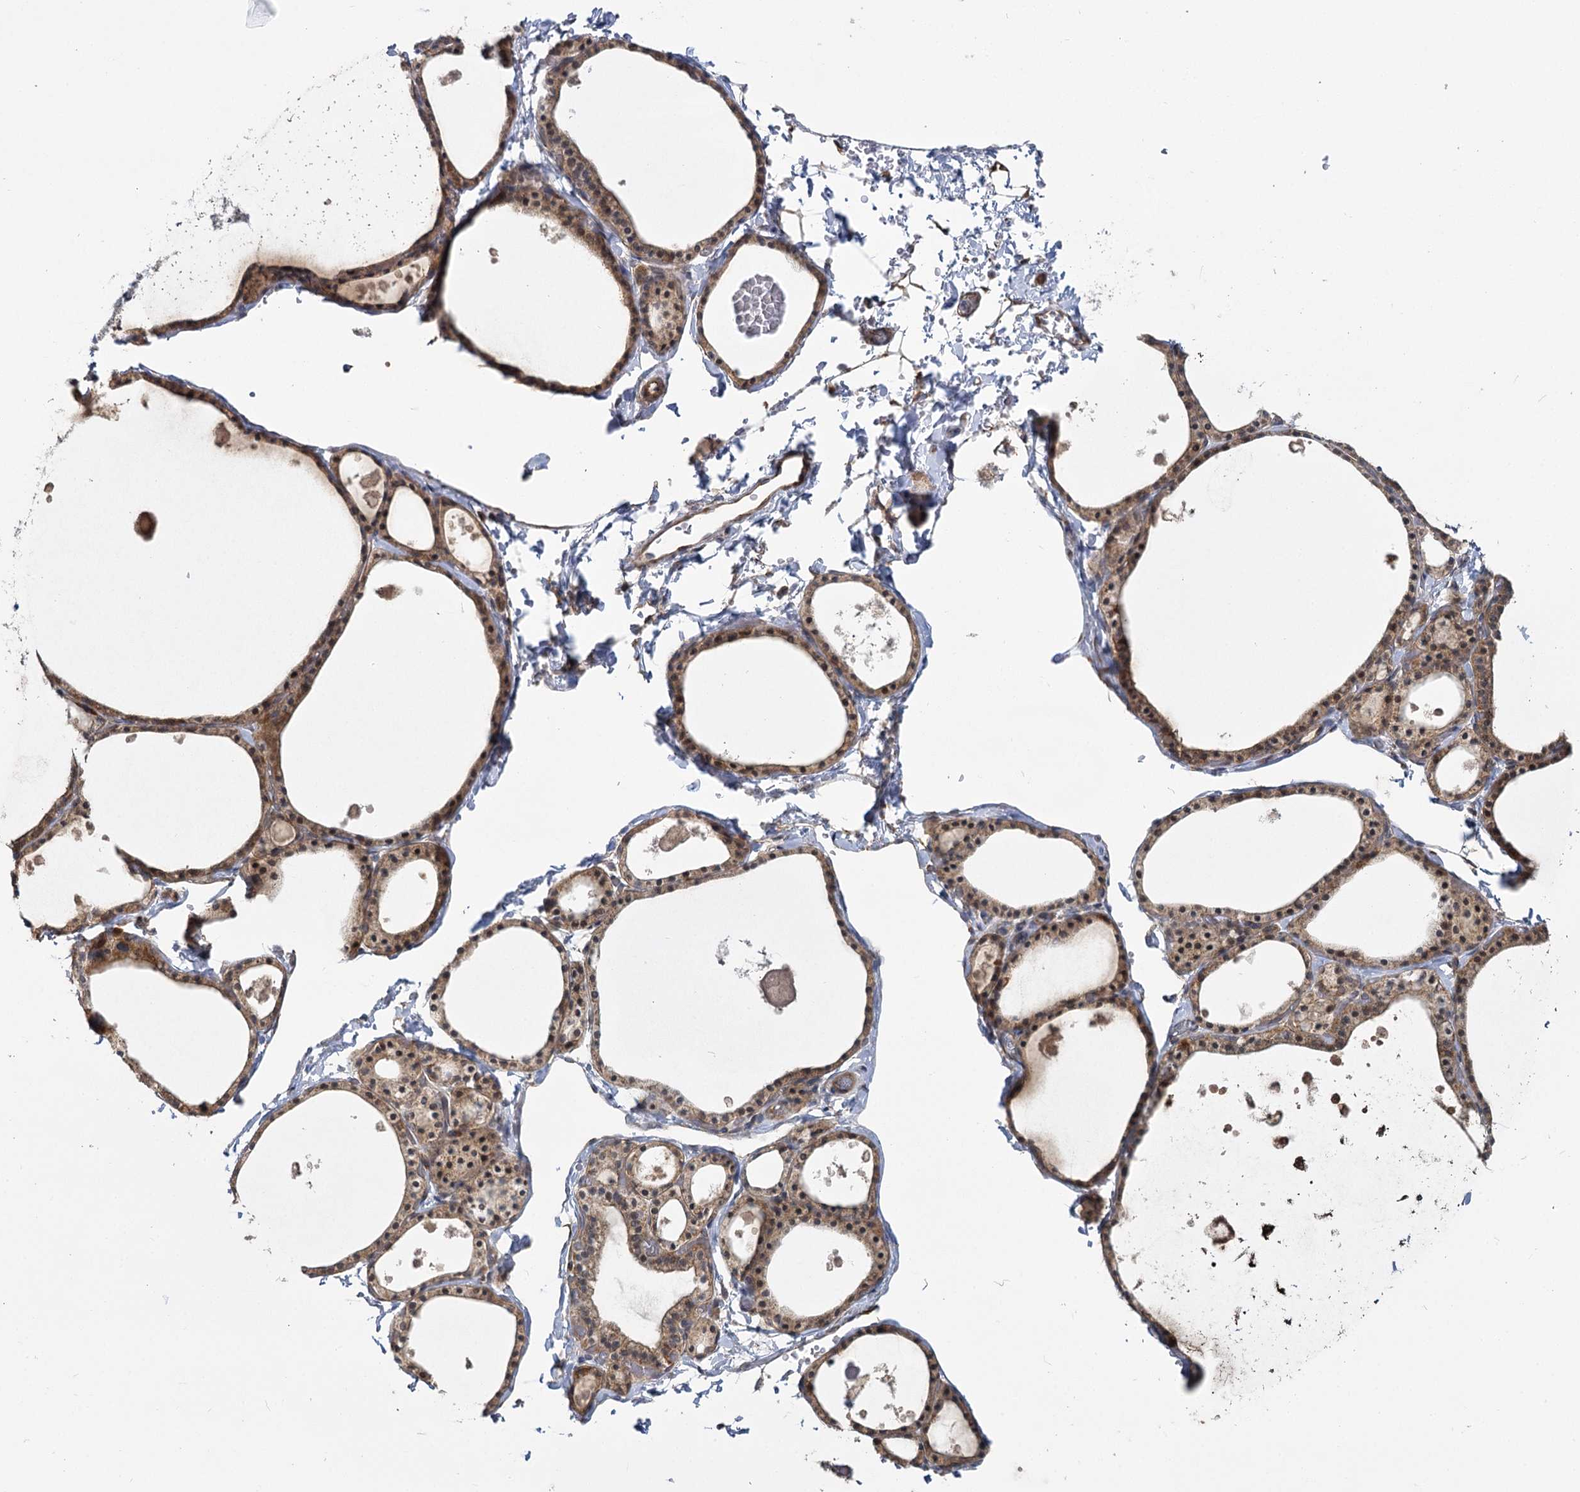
{"staining": {"intensity": "moderate", "quantity": ">75%", "location": "cytoplasmic/membranous,nuclear"}, "tissue": "thyroid gland", "cell_type": "Glandular cells", "image_type": "normal", "snomed": [{"axis": "morphology", "description": "Normal tissue, NOS"}, {"axis": "topography", "description": "Thyroid gland"}], "caption": "Brown immunohistochemical staining in benign thyroid gland demonstrates moderate cytoplasmic/membranous,nuclear positivity in about >75% of glandular cells. (DAB (3,3'-diaminobenzidine) = brown stain, brightfield microscopy at high magnification).", "gene": "TBC1D9B", "patient": {"sex": "male", "age": 56}}